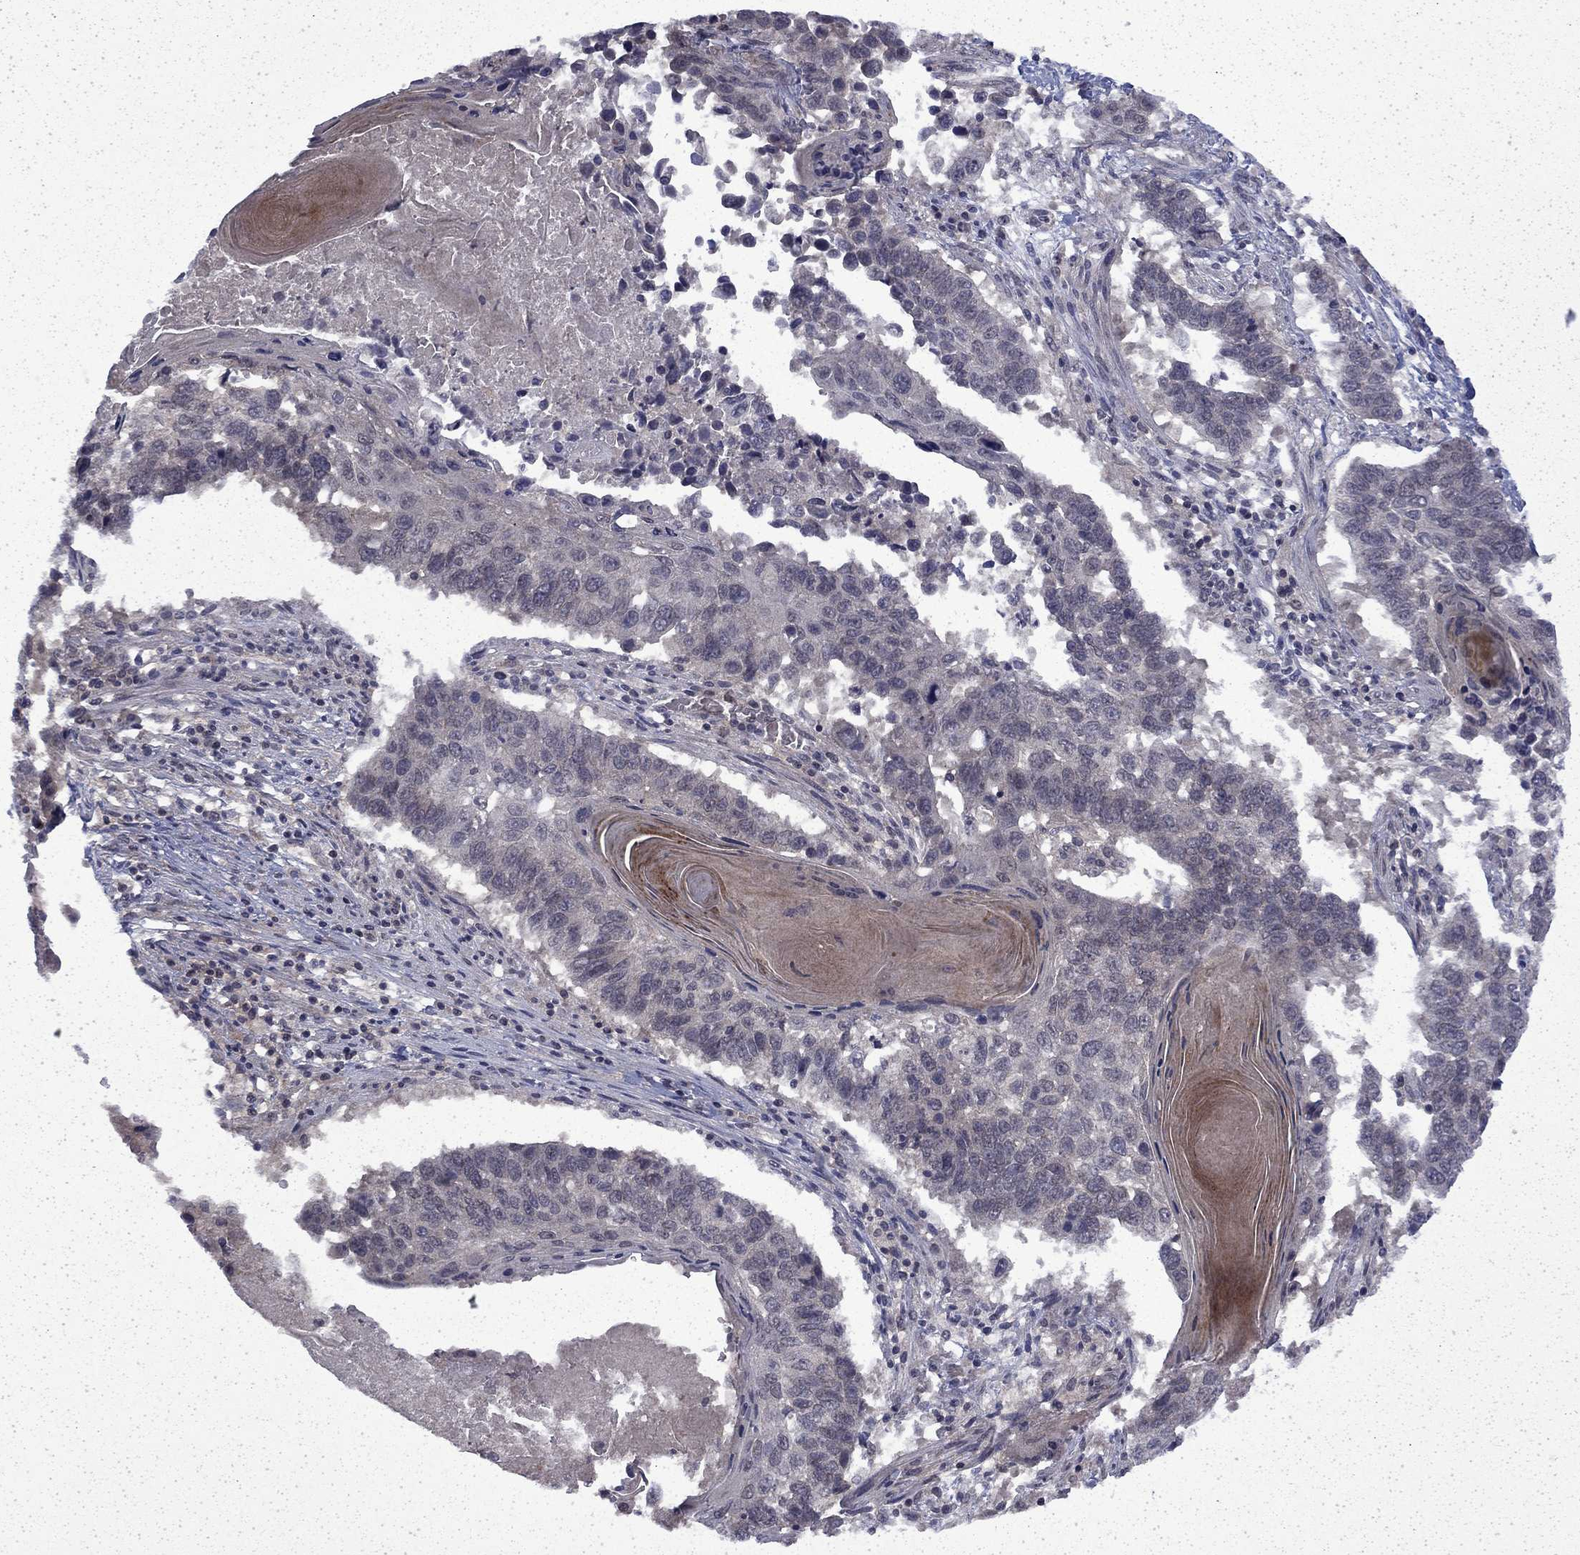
{"staining": {"intensity": "negative", "quantity": "none", "location": "none"}, "tissue": "lung cancer", "cell_type": "Tumor cells", "image_type": "cancer", "snomed": [{"axis": "morphology", "description": "Squamous cell carcinoma, NOS"}, {"axis": "topography", "description": "Lung"}], "caption": "DAB (3,3'-diaminobenzidine) immunohistochemical staining of lung cancer (squamous cell carcinoma) shows no significant positivity in tumor cells.", "gene": "CHAT", "patient": {"sex": "male", "age": 73}}